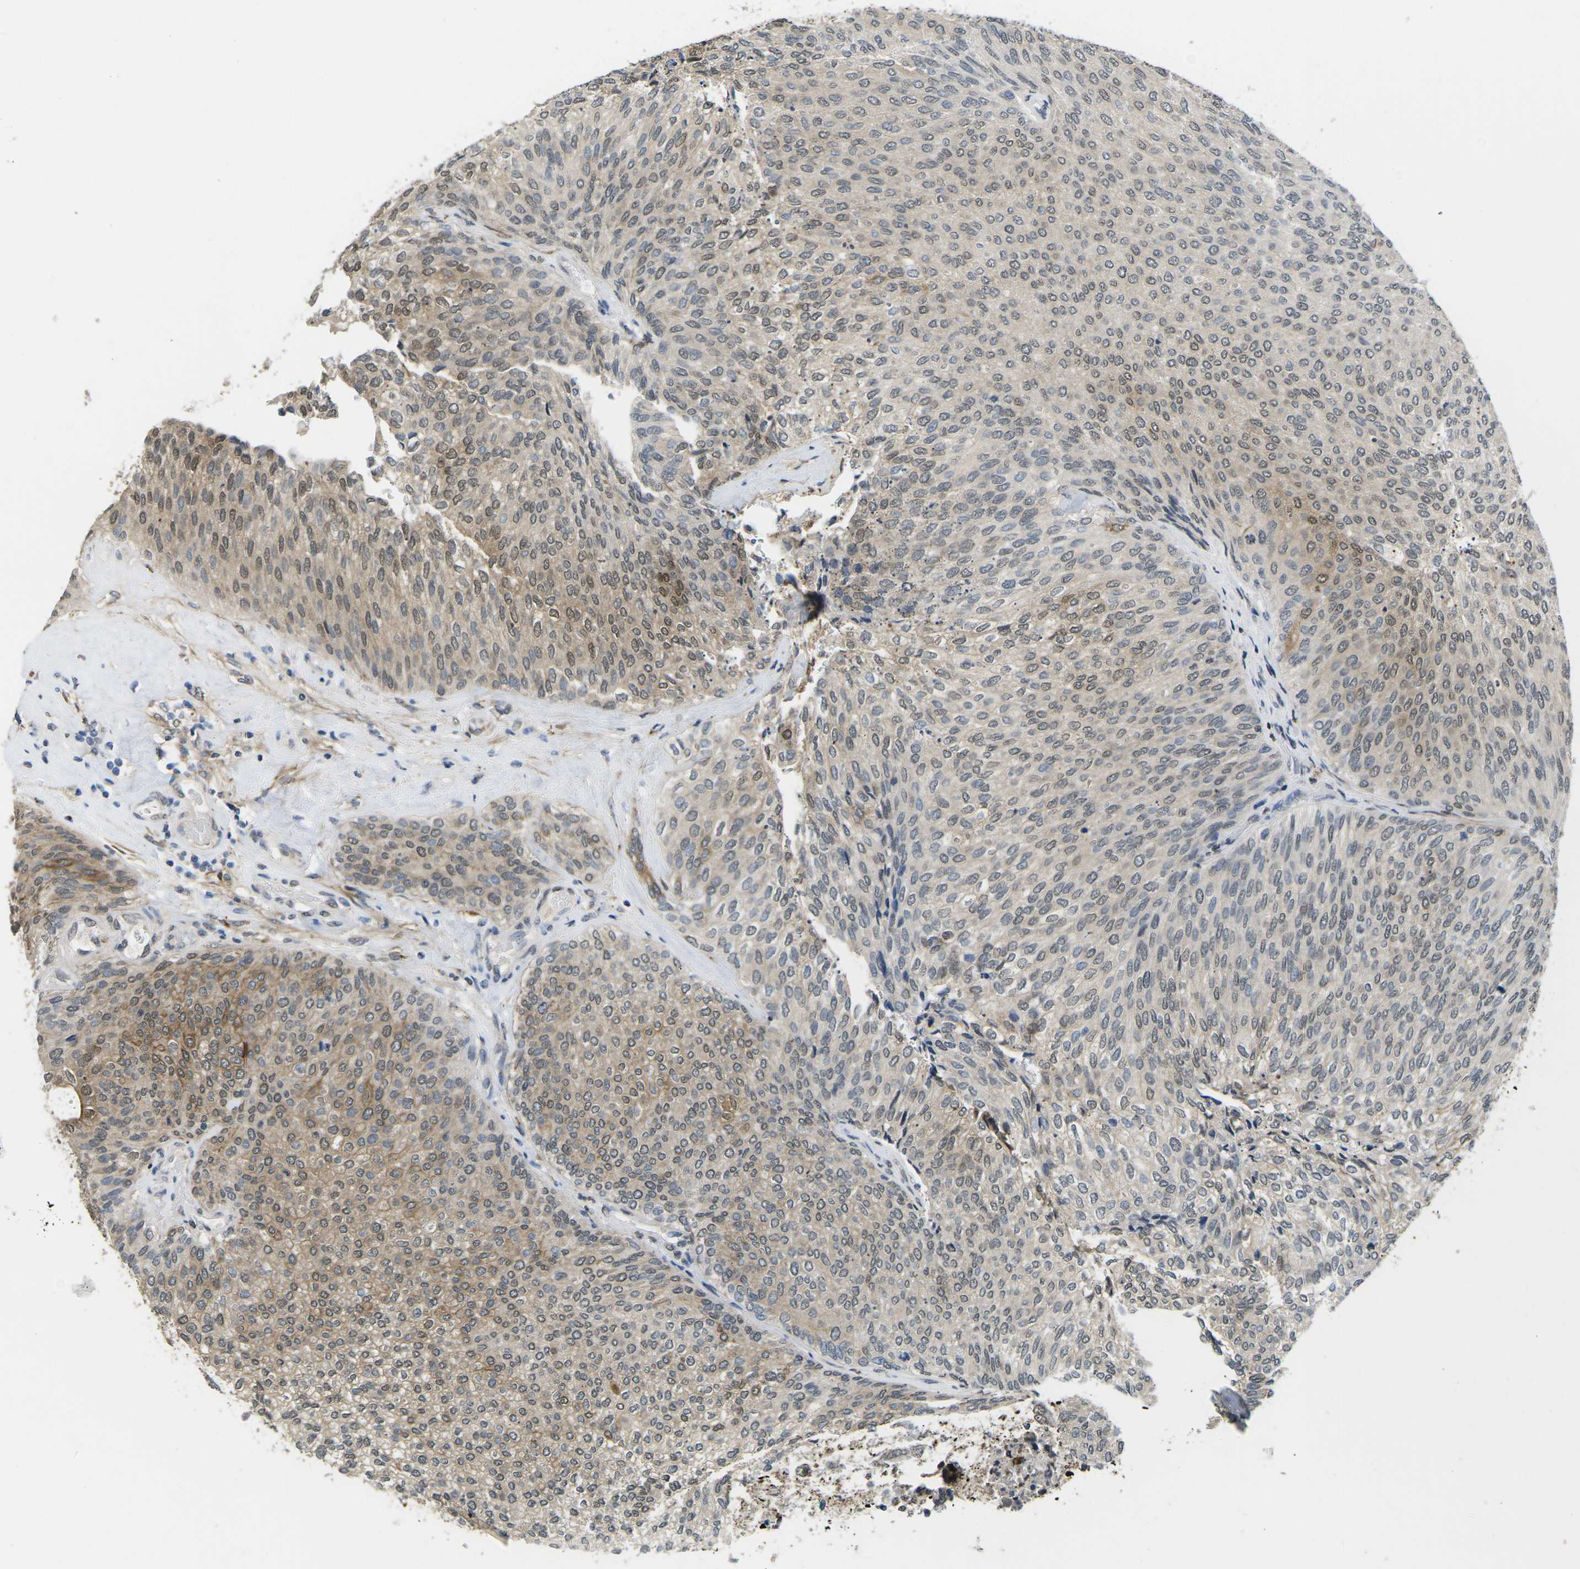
{"staining": {"intensity": "weak", "quantity": "25%-75%", "location": "cytoplasmic/membranous,nuclear"}, "tissue": "urothelial cancer", "cell_type": "Tumor cells", "image_type": "cancer", "snomed": [{"axis": "morphology", "description": "Urothelial carcinoma, Low grade"}, {"axis": "topography", "description": "Urinary bladder"}], "caption": "The image exhibits staining of urothelial carcinoma (low-grade), revealing weak cytoplasmic/membranous and nuclear protein positivity (brown color) within tumor cells. (Stains: DAB in brown, nuclei in blue, Microscopy: brightfield microscopy at high magnification).", "gene": "SCNN1B", "patient": {"sex": "female", "age": 79}}